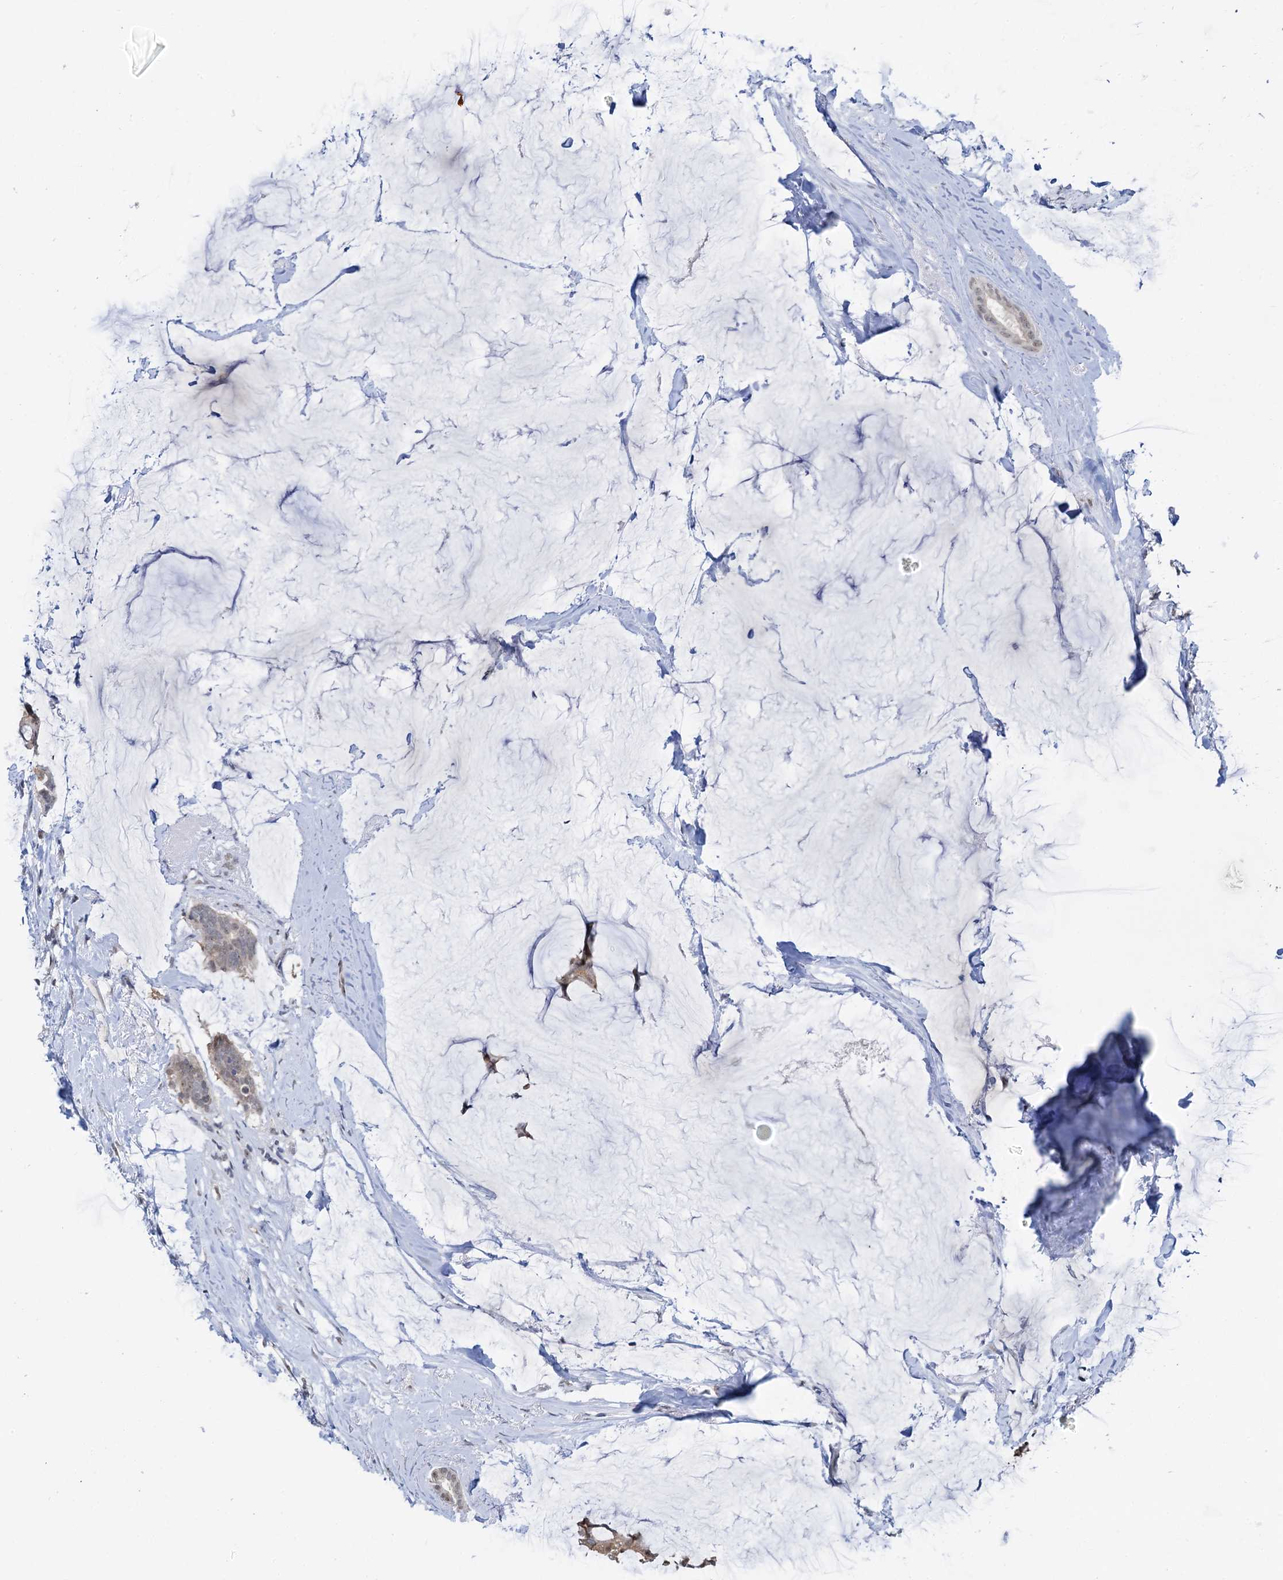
{"staining": {"intensity": "weak", "quantity": ">75%", "location": "cytoplasmic/membranous"}, "tissue": "breast cancer", "cell_type": "Tumor cells", "image_type": "cancer", "snomed": [{"axis": "morphology", "description": "Duct carcinoma"}, {"axis": "topography", "description": "Breast"}], "caption": "The micrograph exhibits staining of breast cancer, revealing weak cytoplasmic/membranous protein expression (brown color) within tumor cells.", "gene": "NAT10", "patient": {"sex": "female", "age": 93}}